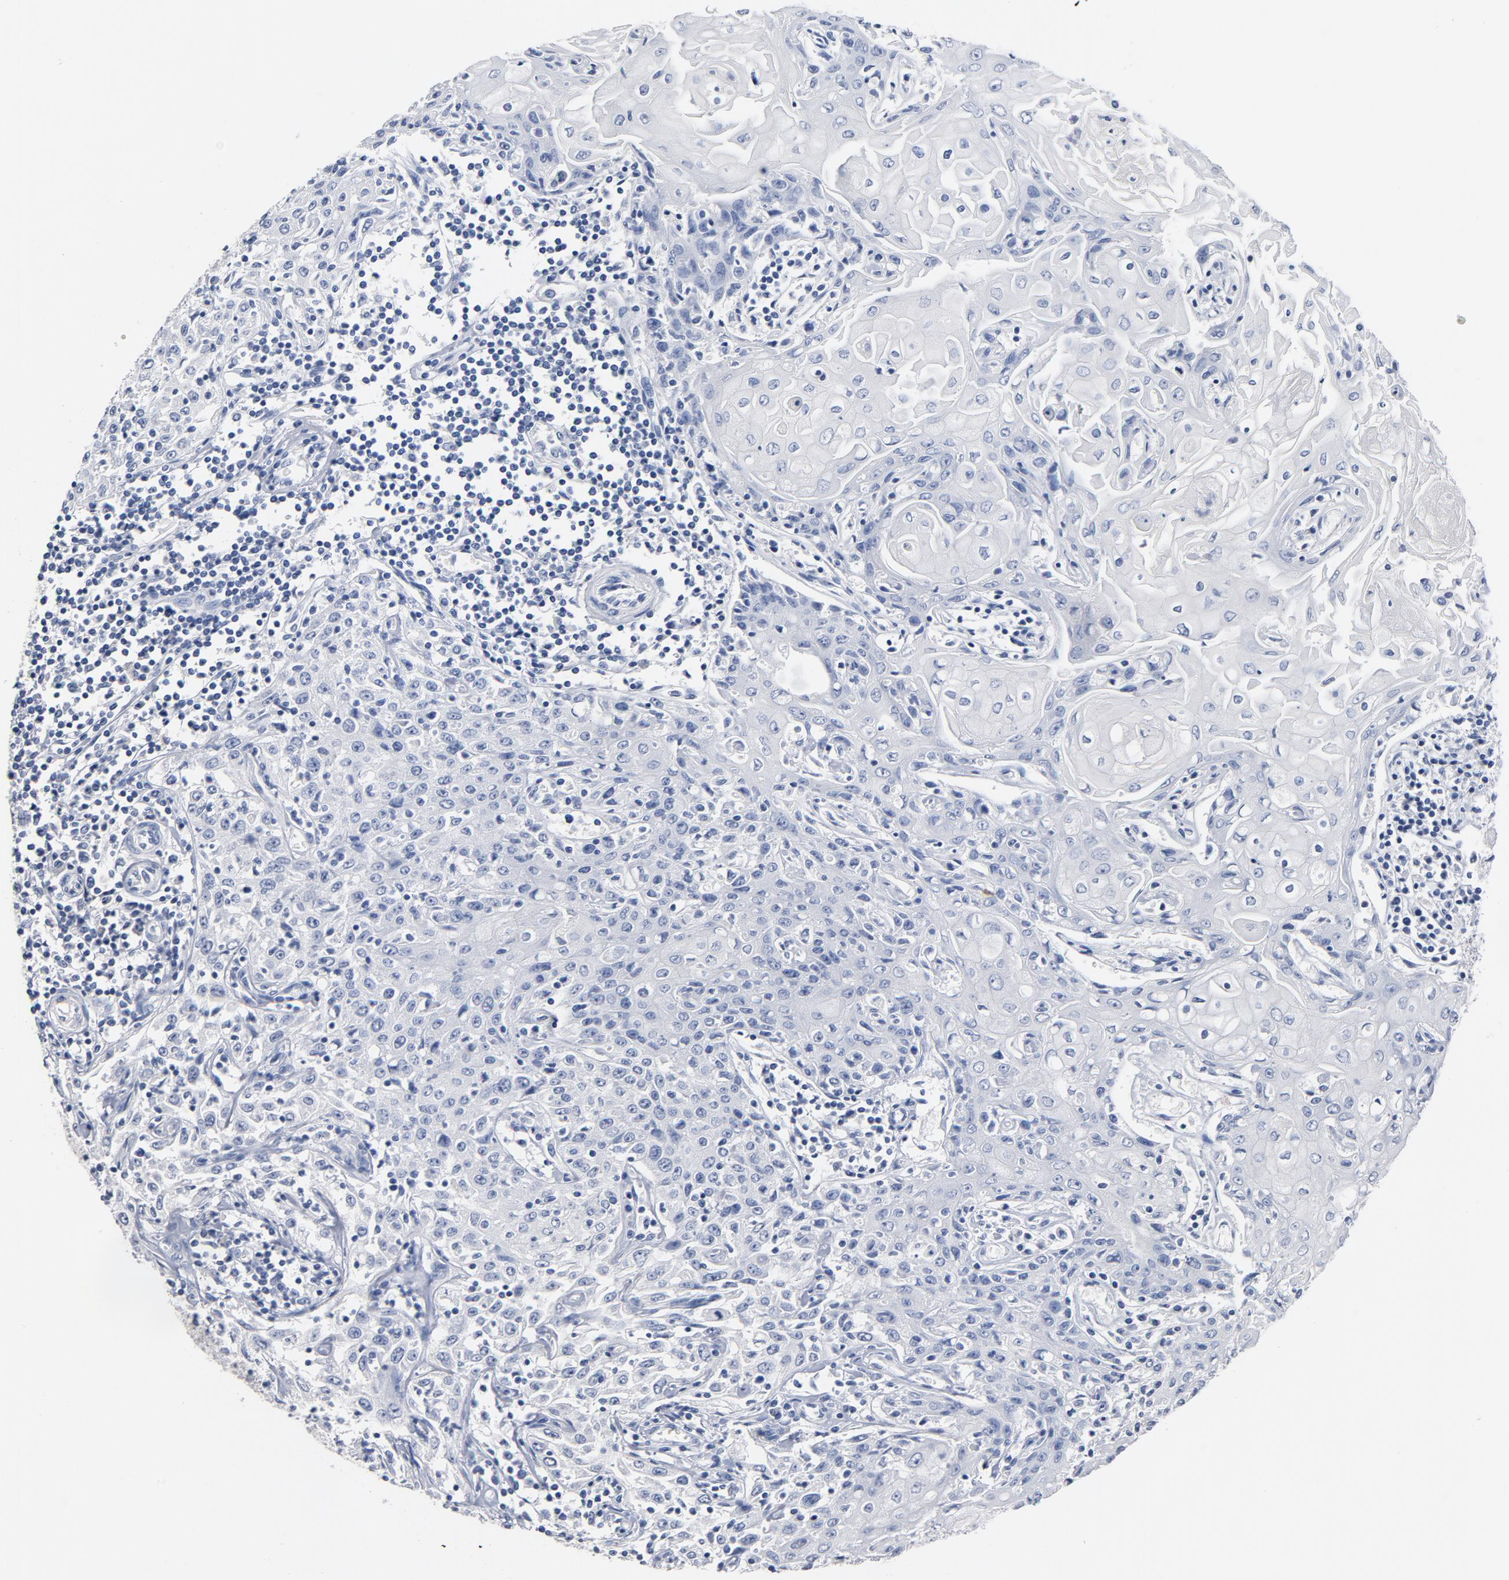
{"staining": {"intensity": "negative", "quantity": "none", "location": "none"}, "tissue": "head and neck cancer", "cell_type": "Tumor cells", "image_type": "cancer", "snomed": [{"axis": "morphology", "description": "Squamous cell carcinoma, NOS"}, {"axis": "topography", "description": "Oral tissue"}, {"axis": "topography", "description": "Head-Neck"}], "caption": "Tumor cells show no significant protein staining in head and neck cancer. (DAB immunohistochemistry (IHC) with hematoxylin counter stain).", "gene": "ZCCHC13", "patient": {"sex": "female", "age": 76}}